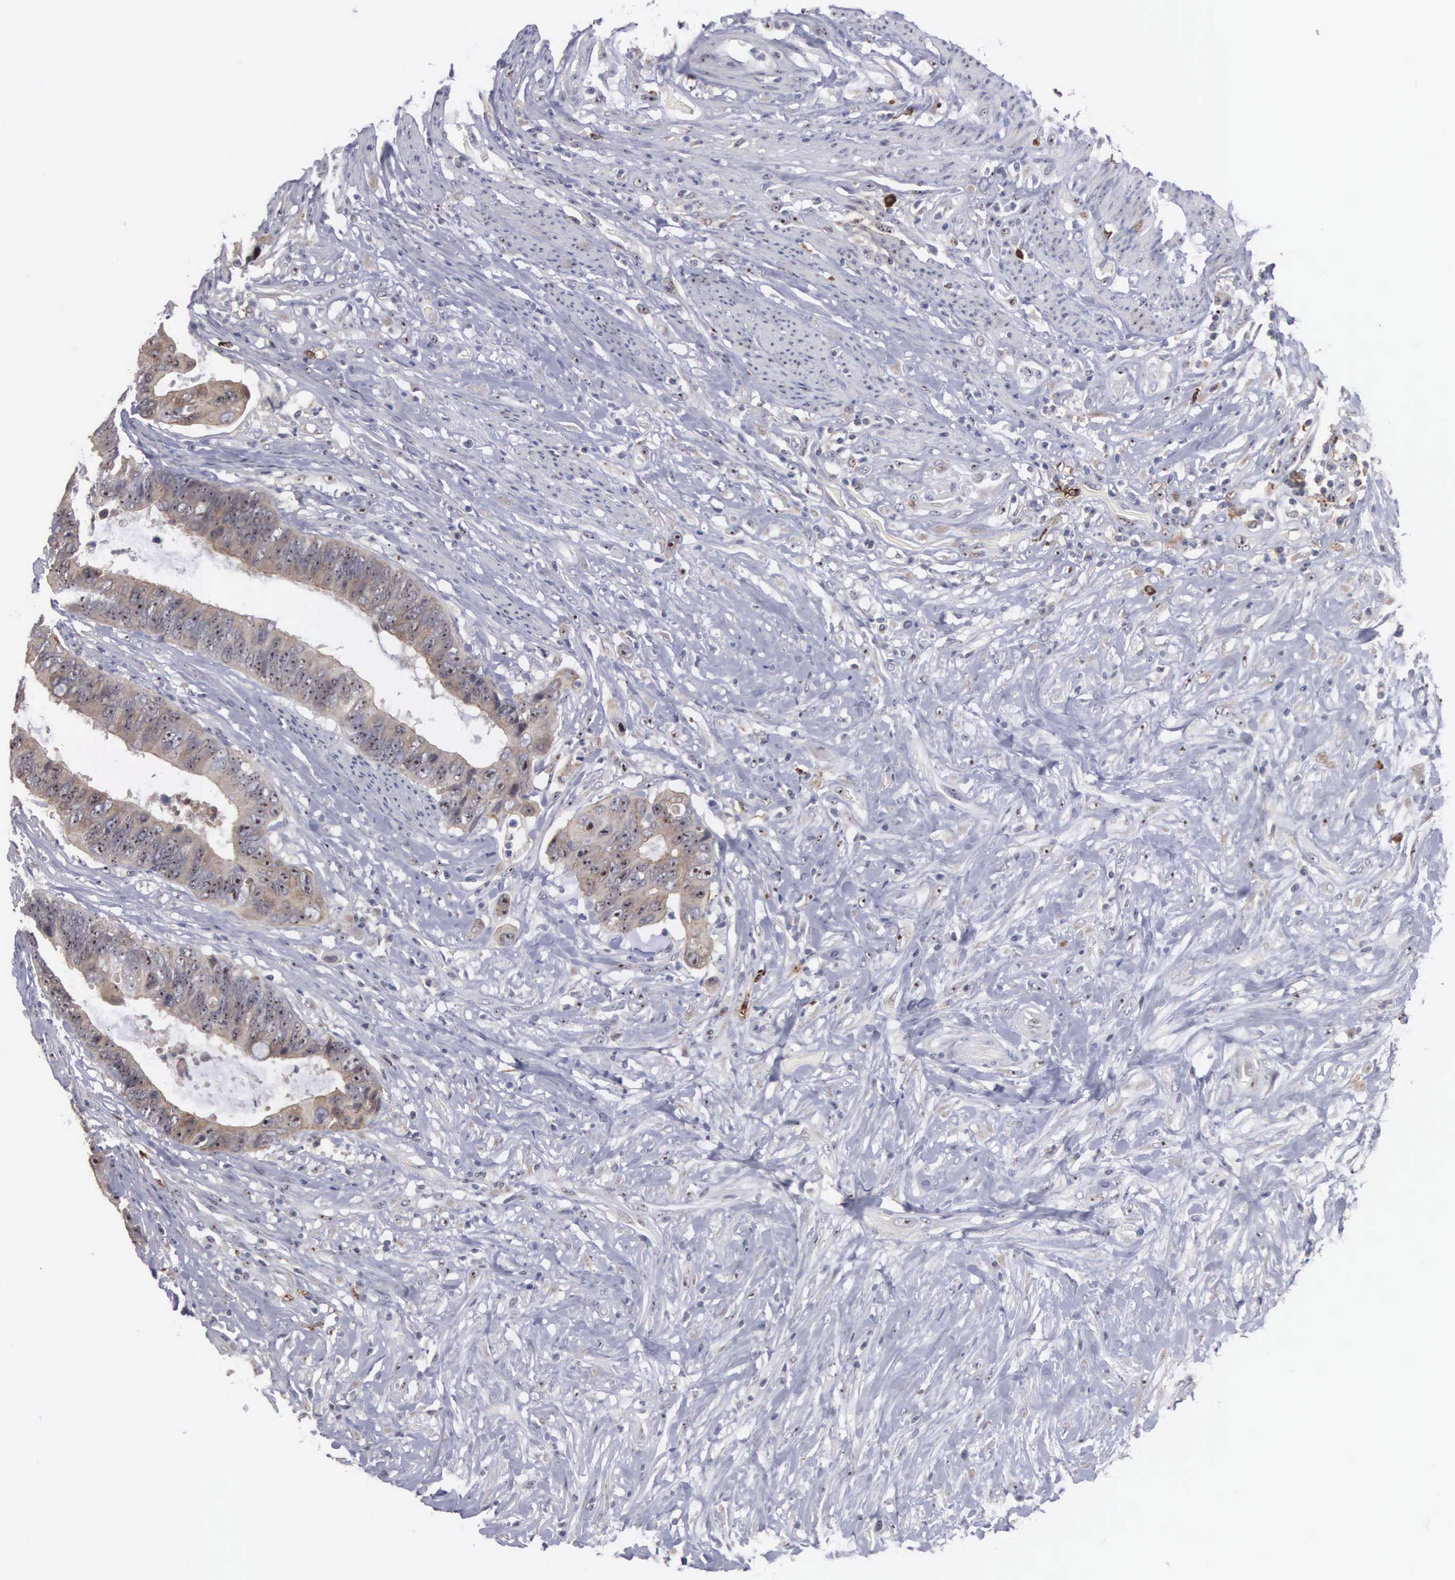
{"staining": {"intensity": "moderate", "quantity": ">75%", "location": "cytoplasmic/membranous"}, "tissue": "colorectal cancer", "cell_type": "Tumor cells", "image_type": "cancer", "snomed": [{"axis": "morphology", "description": "Adenocarcinoma, NOS"}, {"axis": "topography", "description": "Rectum"}], "caption": "Immunohistochemical staining of human colorectal adenocarcinoma displays moderate cytoplasmic/membranous protein expression in about >75% of tumor cells.", "gene": "AMN", "patient": {"sex": "female", "age": 65}}